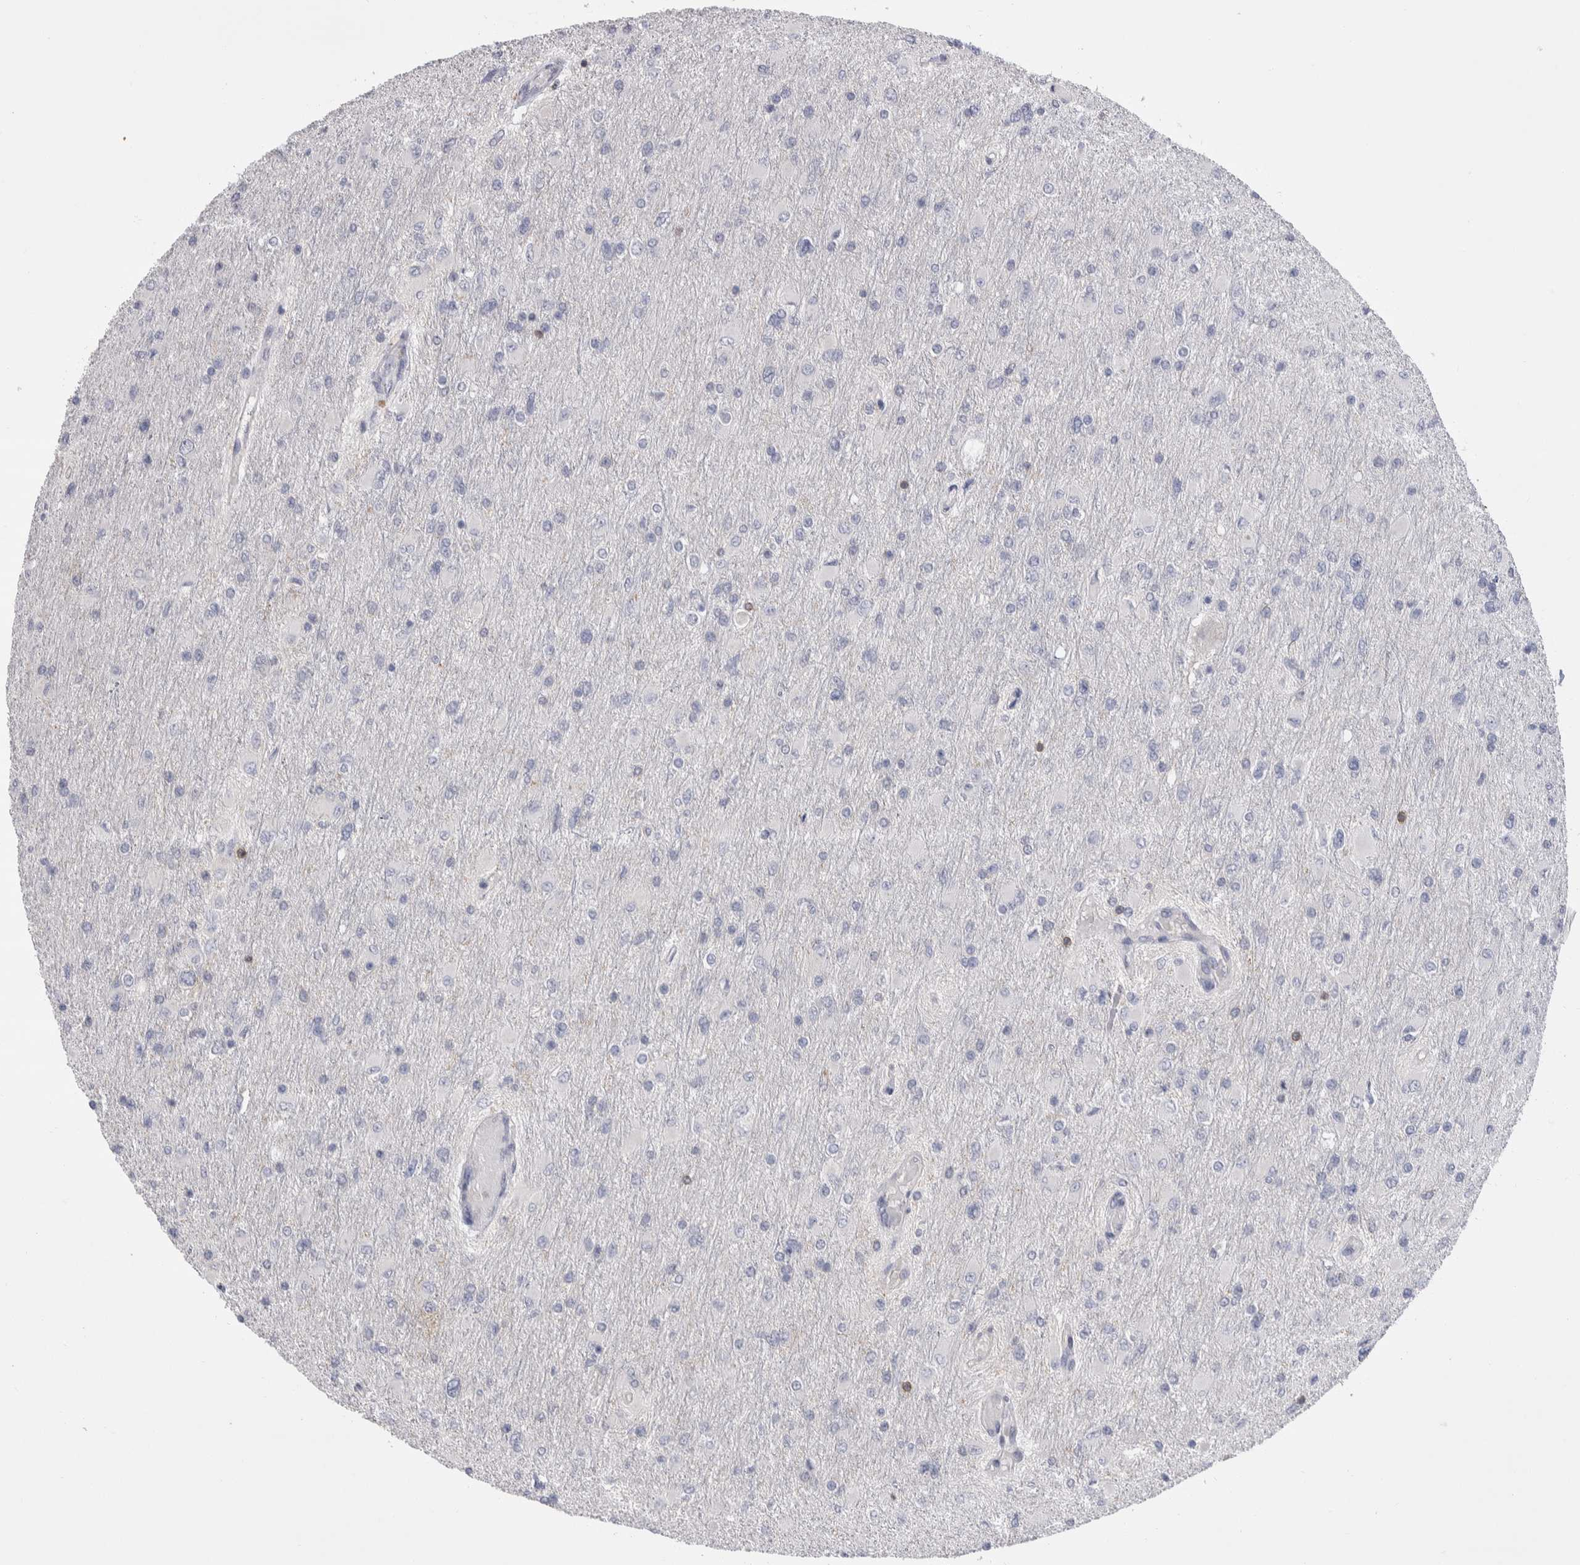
{"staining": {"intensity": "negative", "quantity": "none", "location": "none"}, "tissue": "glioma", "cell_type": "Tumor cells", "image_type": "cancer", "snomed": [{"axis": "morphology", "description": "Glioma, malignant, High grade"}, {"axis": "topography", "description": "Cerebral cortex"}], "caption": "IHC image of neoplastic tissue: malignant high-grade glioma stained with DAB (3,3'-diaminobenzidine) reveals no significant protein staining in tumor cells.", "gene": "CEP295NL", "patient": {"sex": "female", "age": 36}}